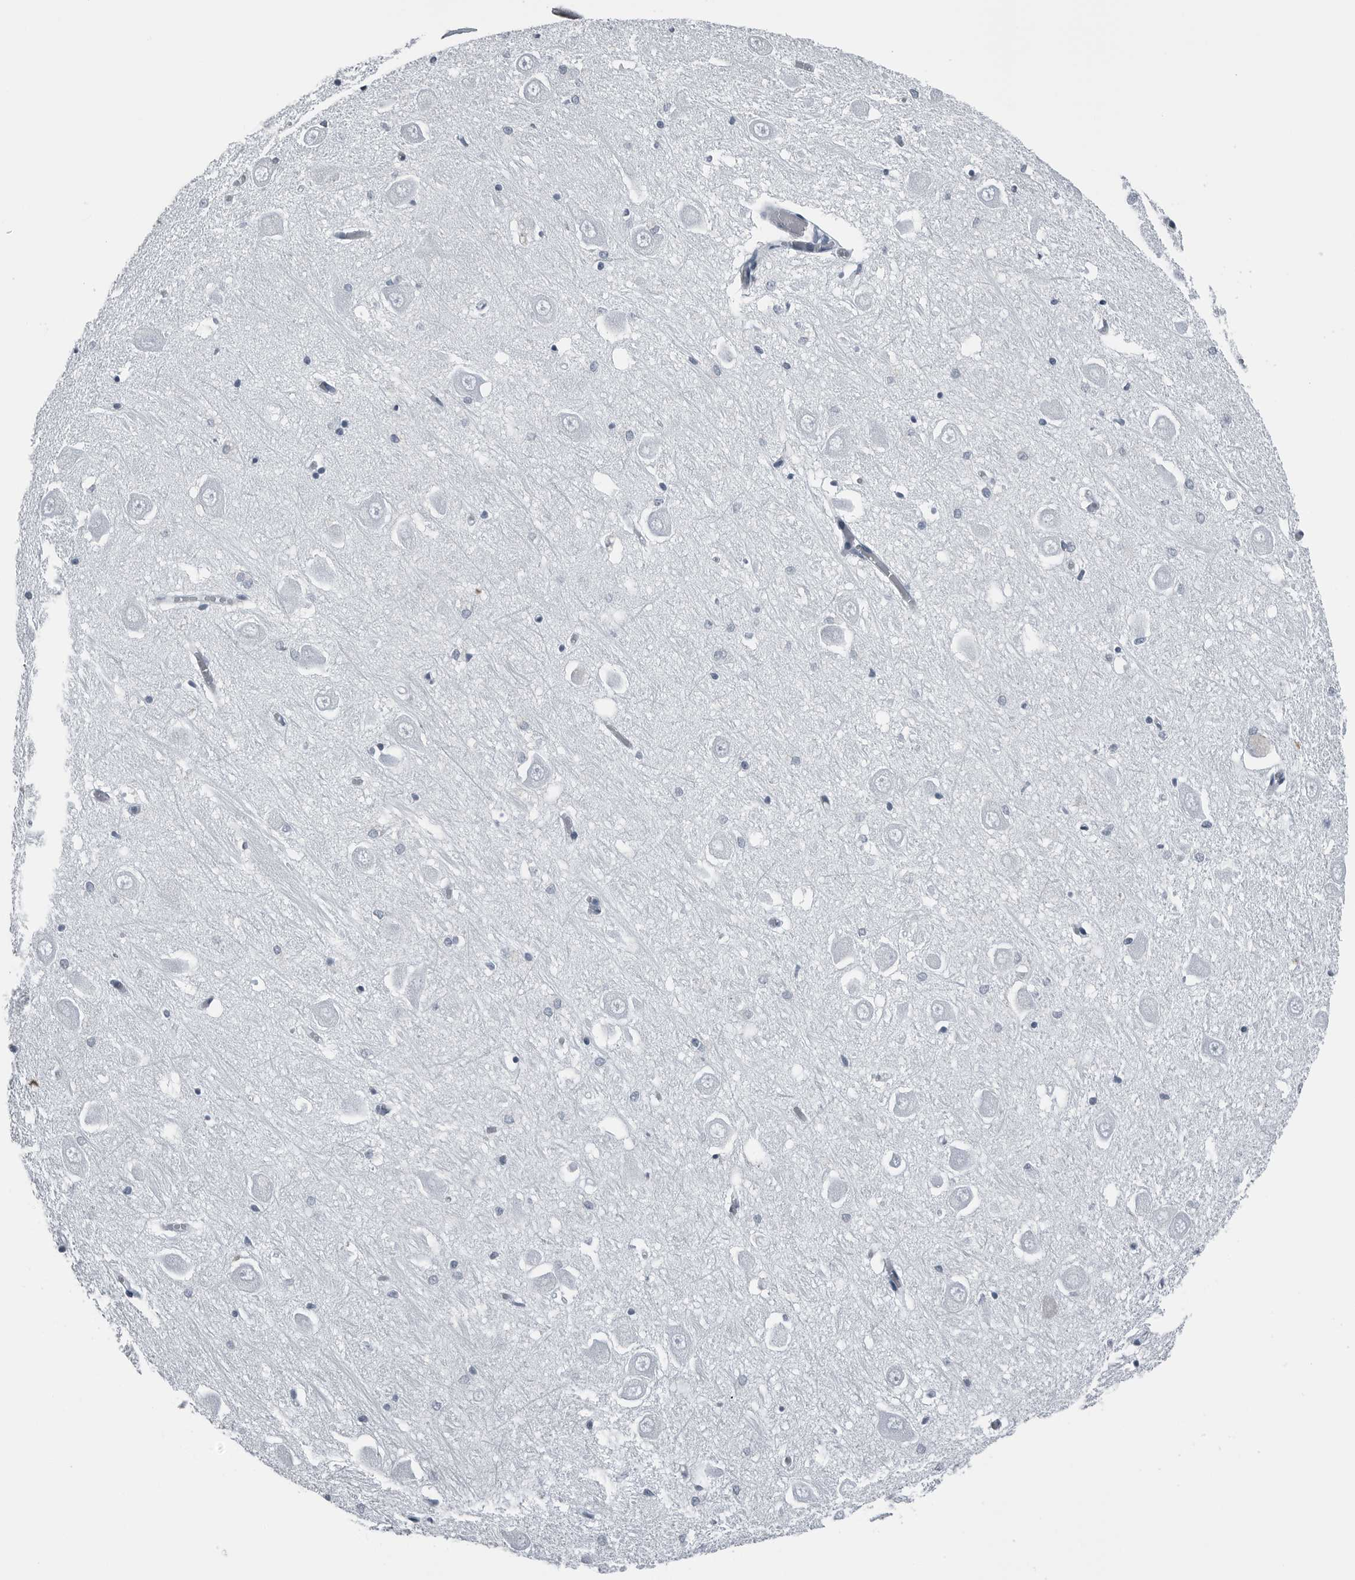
{"staining": {"intensity": "negative", "quantity": "none", "location": "none"}, "tissue": "hippocampus", "cell_type": "Glial cells", "image_type": "normal", "snomed": [{"axis": "morphology", "description": "Normal tissue, NOS"}, {"axis": "topography", "description": "Hippocampus"}], "caption": "Immunohistochemistry (IHC) photomicrograph of benign hippocampus: hippocampus stained with DAB (3,3'-diaminobenzidine) exhibits no significant protein staining in glial cells.", "gene": "SPINK1", "patient": {"sex": "male", "age": 70}}